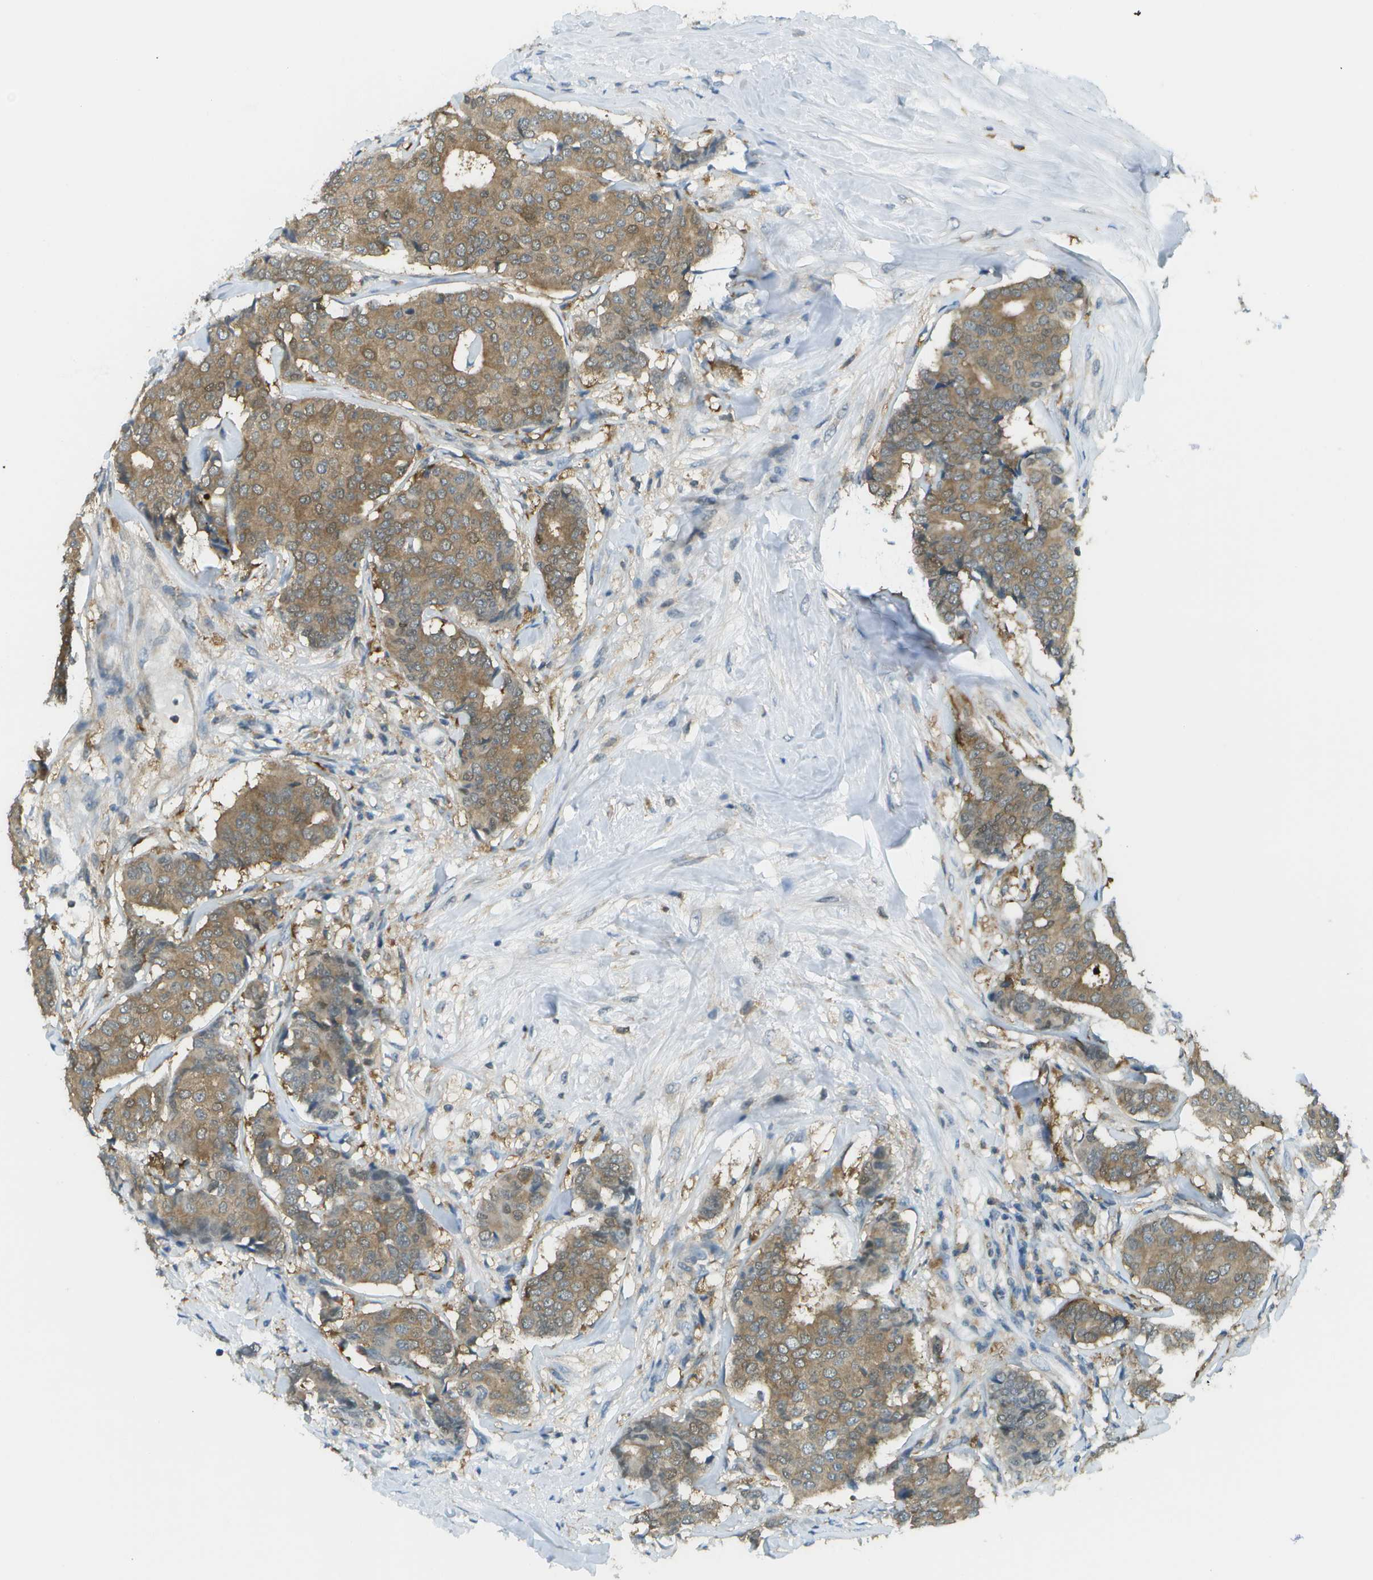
{"staining": {"intensity": "moderate", "quantity": ">75%", "location": "cytoplasmic/membranous"}, "tissue": "breast cancer", "cell_type": "Tumor cells", "image_type": "cancer", "snomed": [{"axis": "morphology", "description": "Duct carcinoma"}, {"axis": "topography", "description": "Breast"}], "caption": "Protein staining exhibits moderate cytoplasmic/membranous expression in approximately >75% of tumor cells in breast cancer (infiltrating ductal carcinoma).", "gene": "CDH23", "patient": {"sex": "female", "age": 75}}